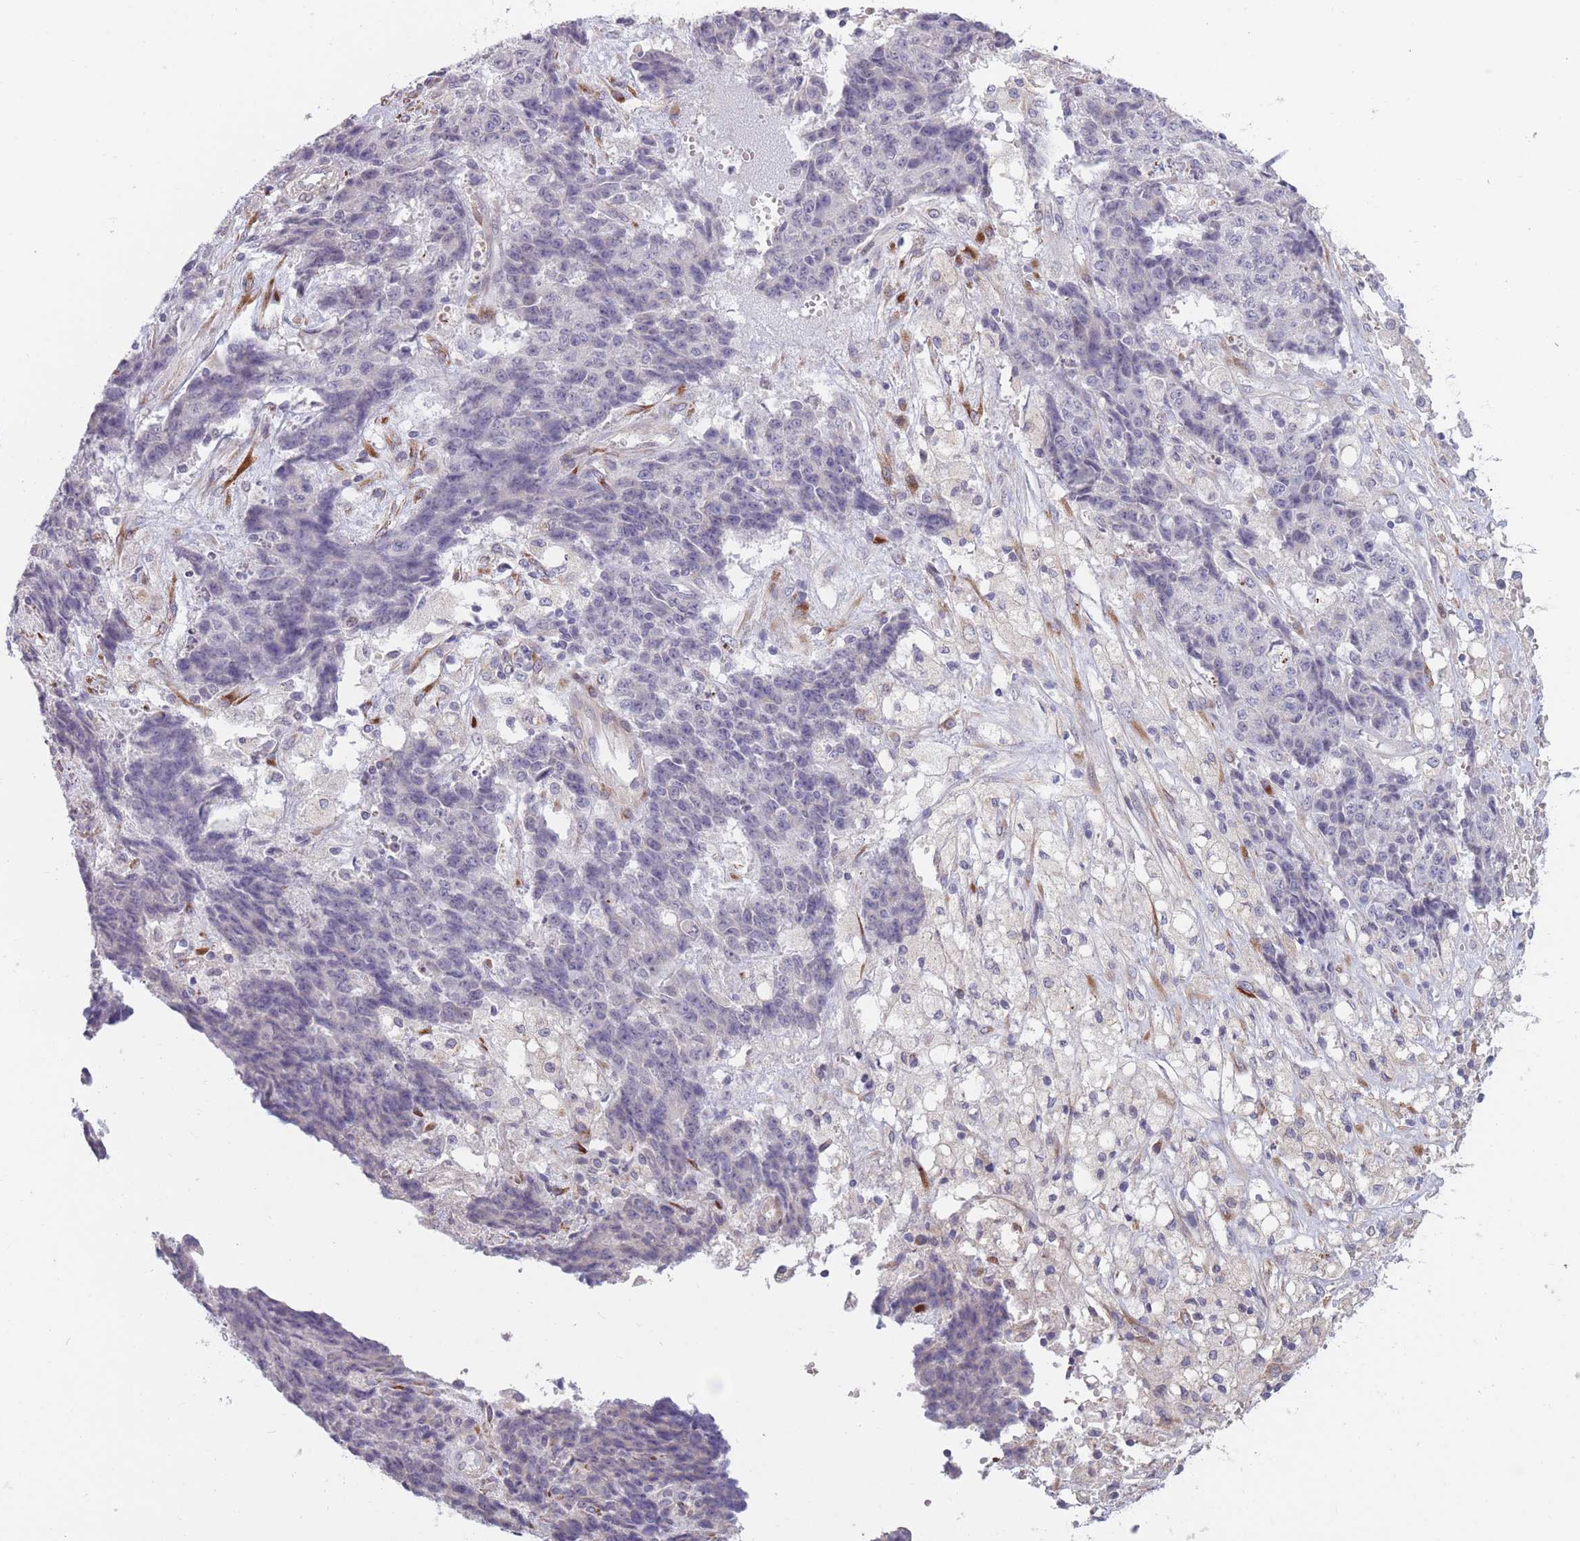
{"staining": {"intensity": "negative", "quantity": "none", "location": "none"}, "tissue": "ovarian cancer", "cell_type": "Tumor cells", "image_type": "cancer", "snomed": [{"axis": "morphology", "description": "Carcinoma, endometroid"}, {"axis": "topography", "description": "Ovary"}], "caption": "Ovarian cancer (endometroid carcinoma) was stained to show a protein in brown. There is no significant expression in tumor cells. The staining is performed using DAB (3,3'-diaminobenzidine) brown chromogen with nuclei counter-stained in using hematoxylin.", "gene": "CCNQ", "patient": {"sex": "female", "age": 42}}